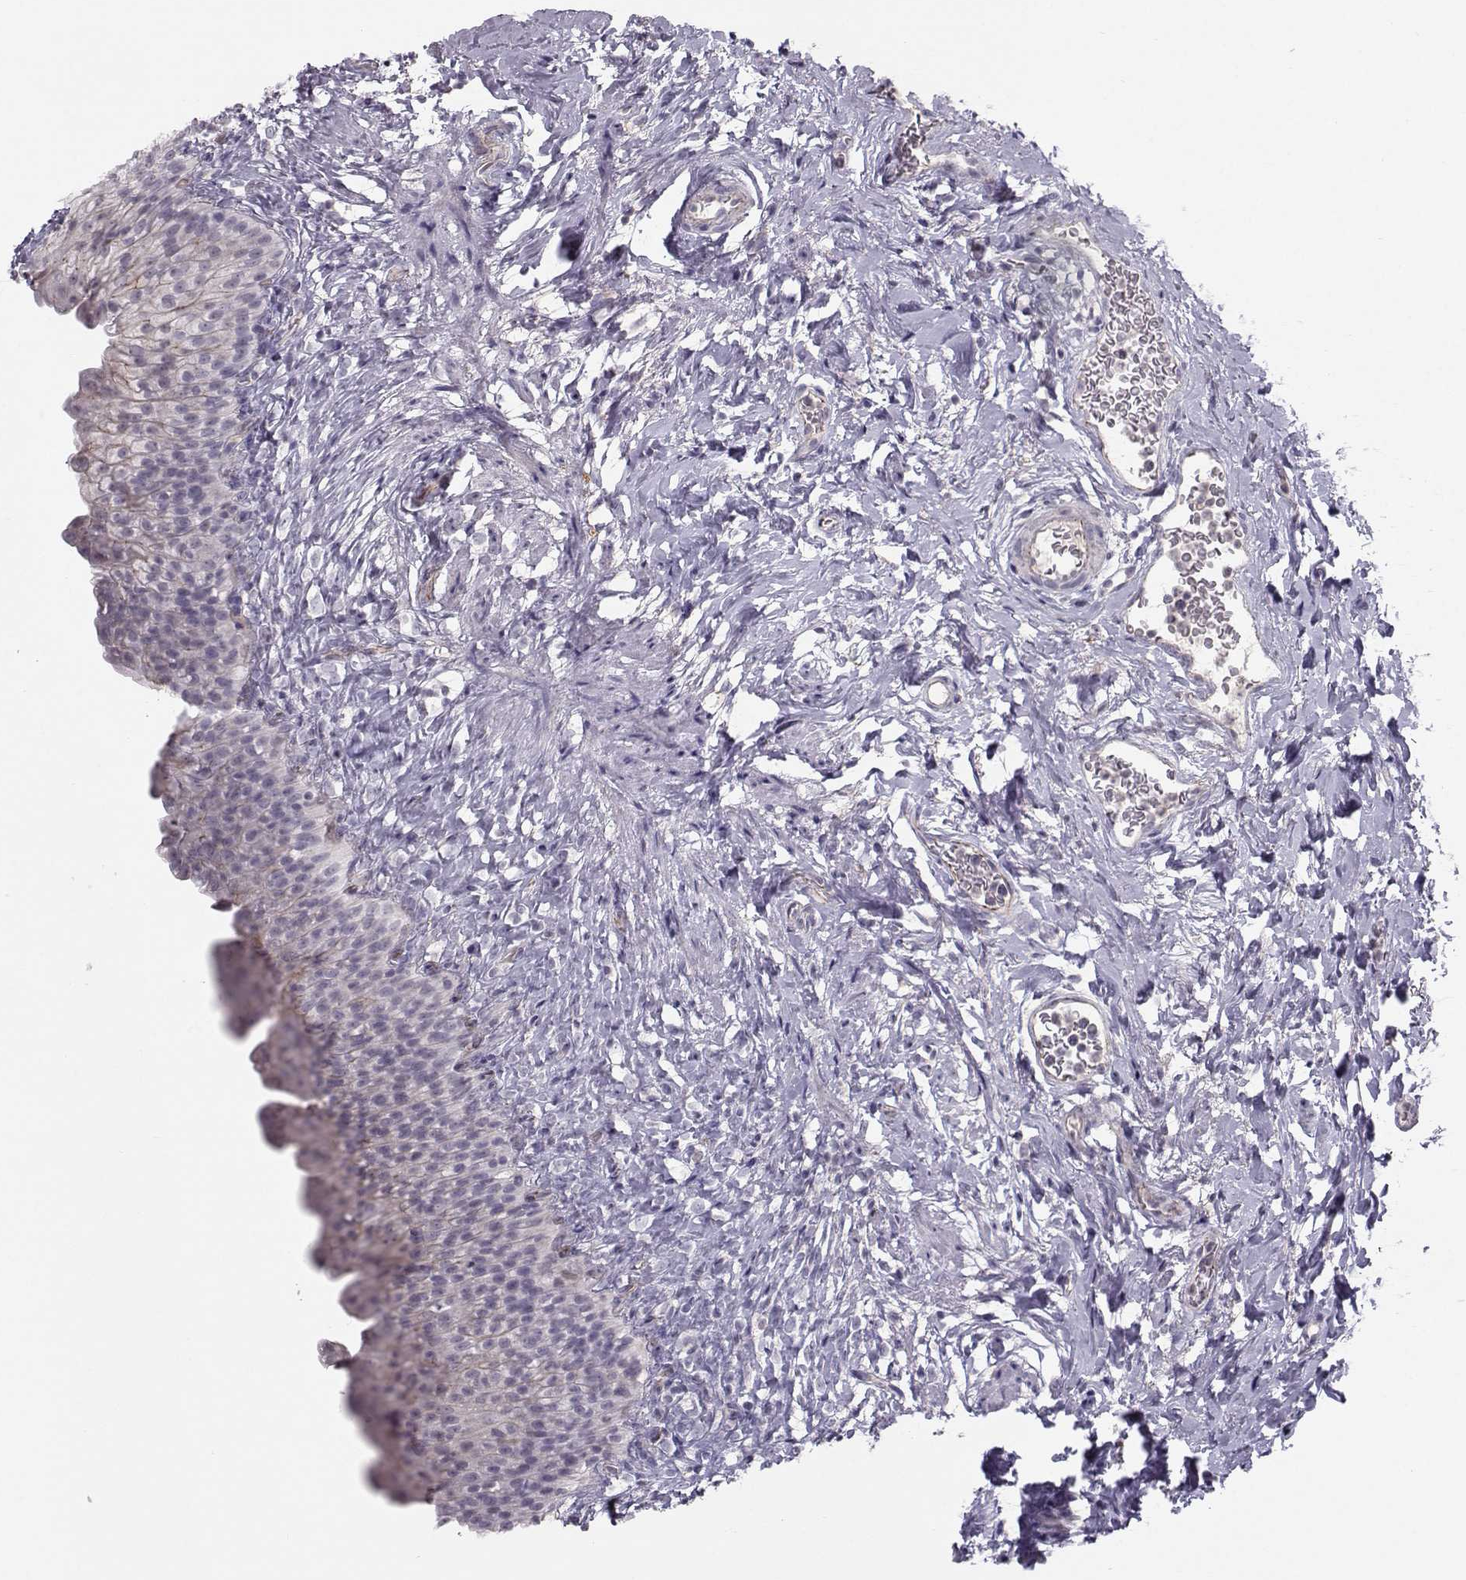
{"staining": {"intensity": "negative", "quantity": "none", "location": "none"}, "tissue": "urinary bladder", "cell_type": "Urothelial cells", "image_type": "normal", "snomed": [{"axis": "morphology", "description": "Normal tissue, NOS"}, {"axis": "topography", "description": "Urinary bladder"}], "caption": "IHC histopathology image of unremarkable urinary bladder: urinary bladder stained with DAB (3,3'-diaminobenzidine) reveals no significant protein positivity in urothelial cells.", "gene": "MAST1", "patient": {"sex": "male", "age": 76}}